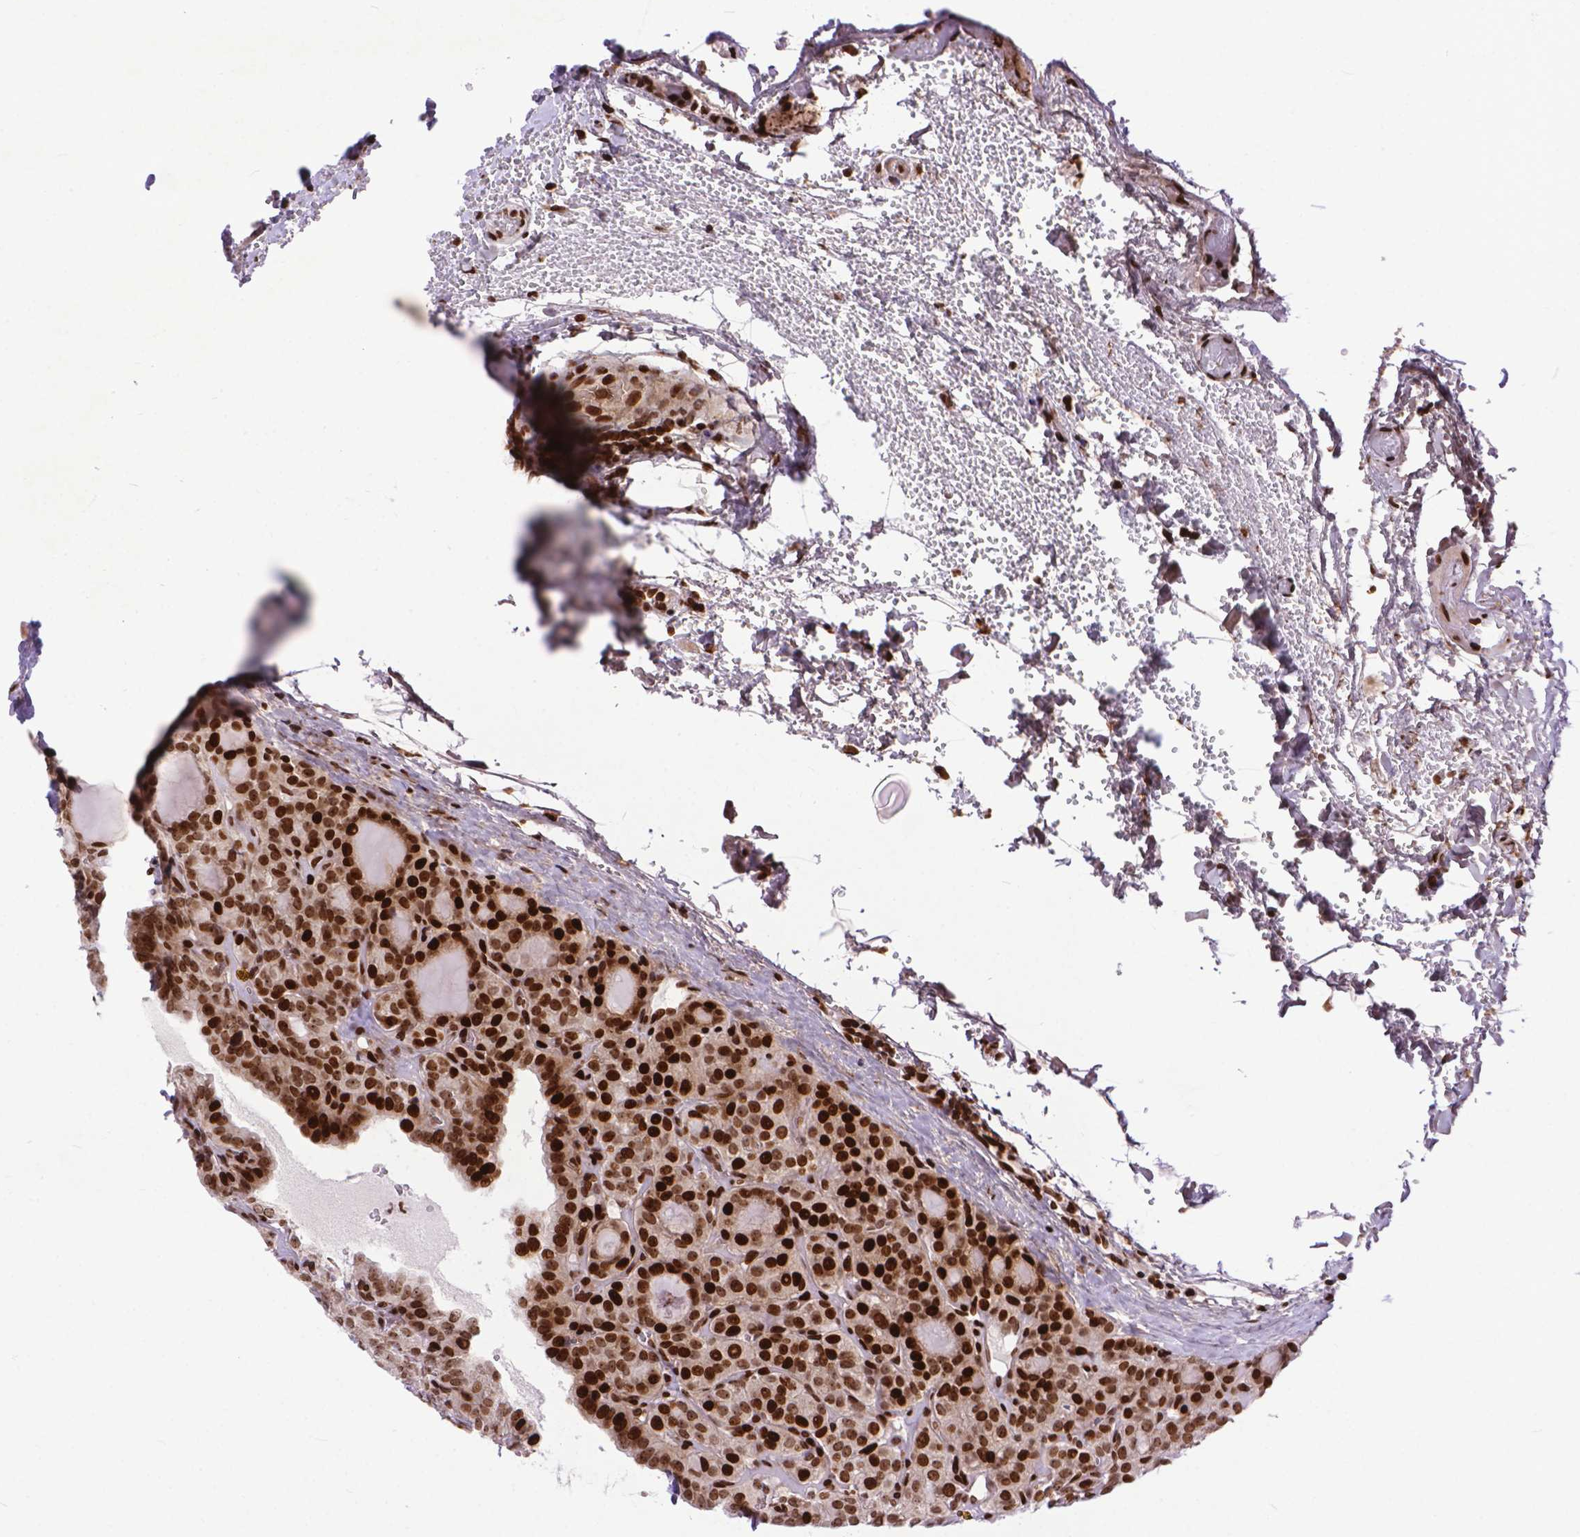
{"staining": {"intensity": "strong", "quantity": ">75%", "location": "nuclear"}, "tissue": "thyroid cancer", "cell_type": "Tumor cells", "image_type": "cancer", "snomed": [{"axis": "morphology", "description": "Papillary adenocarcinoma, NOS"}, {"axis": "topography", "description": "Thyroid gland"}], "caption": "Tumor cells display high levels of strong nuclear staining in about >75% of cells in thyroid papillary adenocarcinoma.", "gene": "AMER1", "patient": {"sex": "female", "age": 41}}